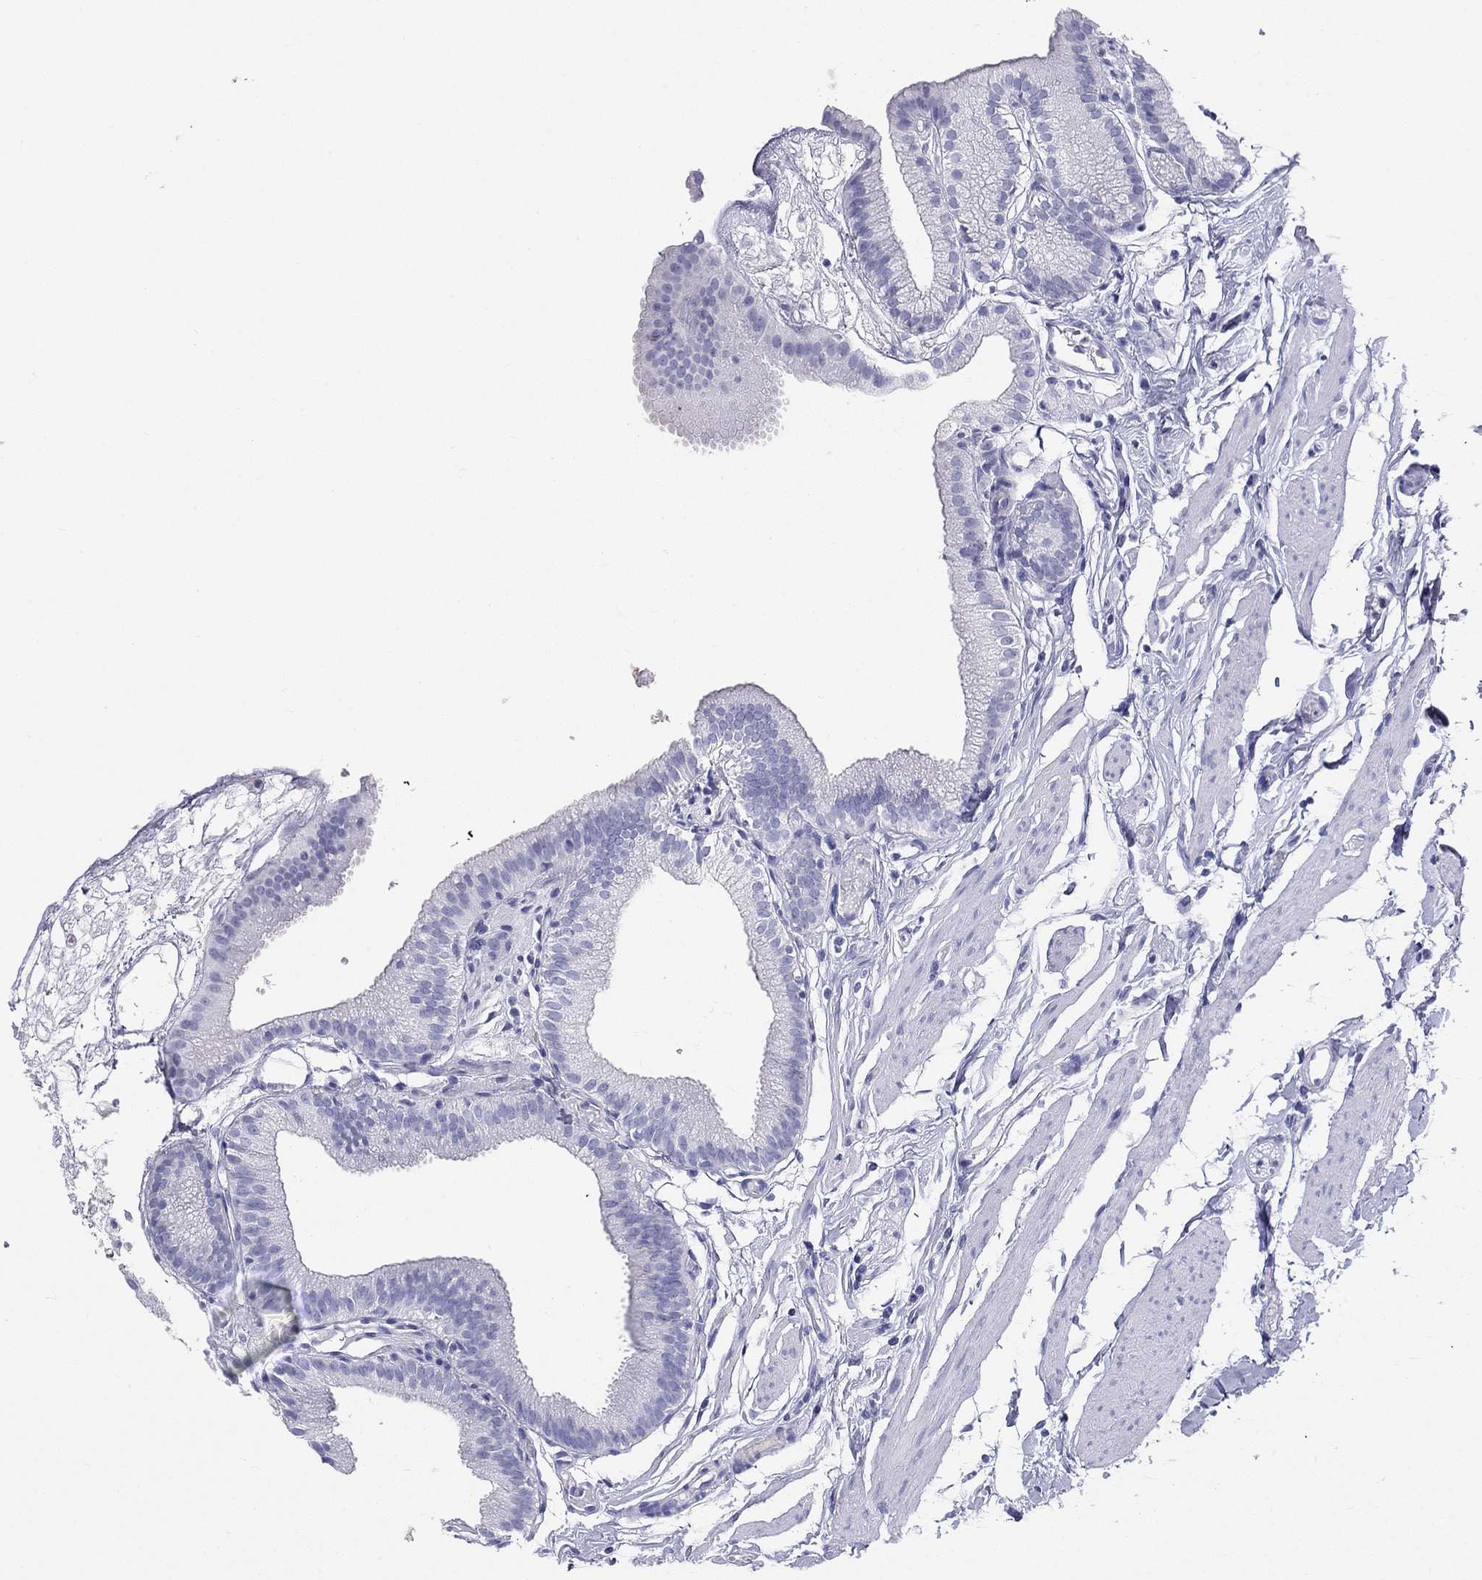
{"staining": {"intensity": "negative", "quantity": "none", "location": "none"}, "tissue": "gallbladder", "cell_type": "Glandular cells", "image_type": "normal", "snomed": [{"axis": "morphology", "description": "Normal tissue, NOS"}, {"axis": "topography", "description": "Gallbladder"}], "caption": "This is an IHC histopathology image of benign human gallbladder. There is no positivity in glandular cells.", "gene": "DPY19L2", "patient": {"sex": "female", "age": 45}}